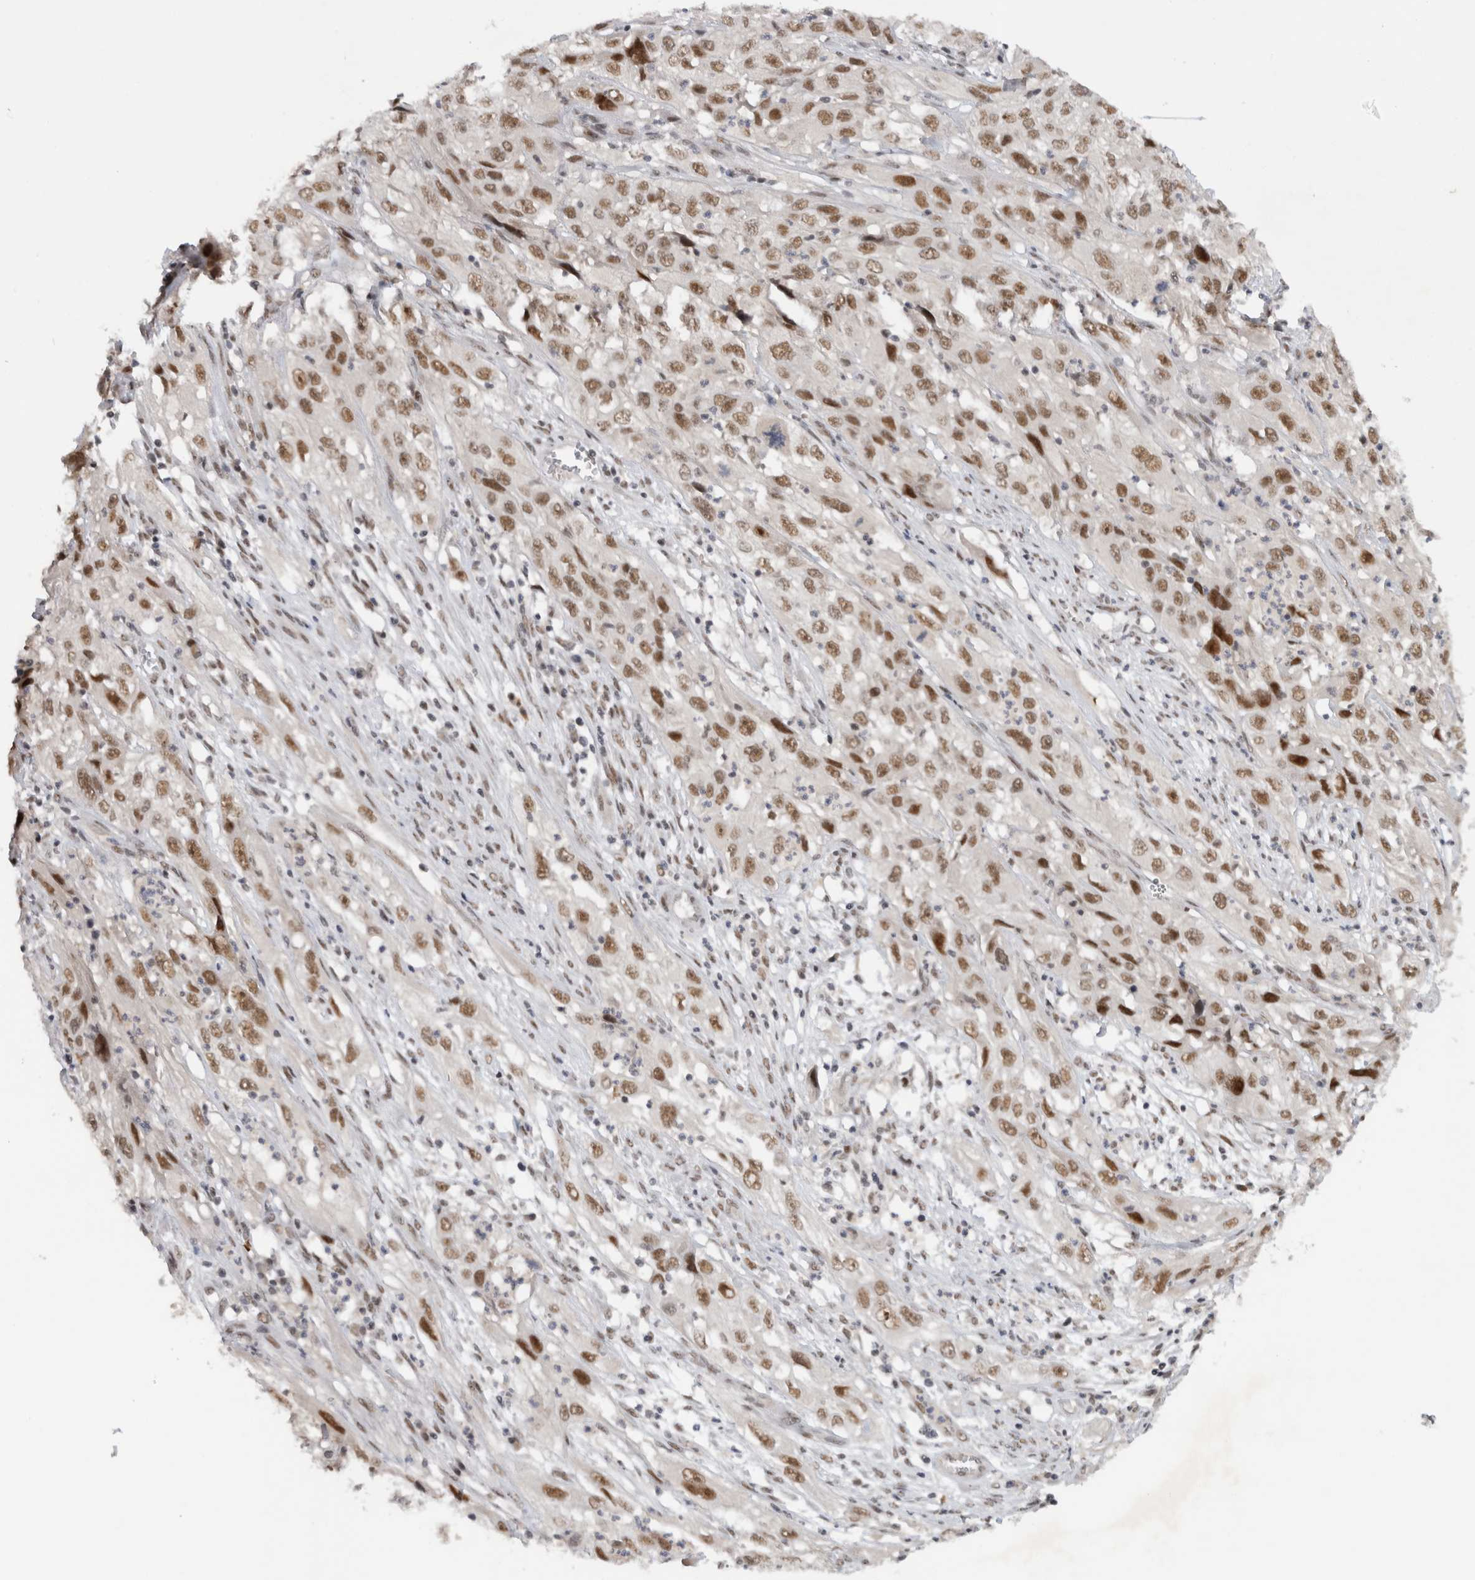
{"staining": {"intensity": "moderate", "quantity": ">75%", "location": "nuclear"}, "tissue": "cervical cancer", "cell_type": "Tumor cells", "image_type": "cancer", "snomed": [{"axis": "morphology", "description": "Squamous cell carcinoma, NOS"}, {"axis": "topography", "description": "Cervix"}], "caption": "Immunohistochemical staining of human cervical cancer shows medium levels of moderate nuclear protein positivity in about >75% of tumor cells. The staining was performed using DAB (3,3'-diaminobenzidine) to visualize the protein expression in brown, while the nuclei were stained in blue with hematoxylin (Magnification: 20x).", "gene": "HESX1", "patient": {"sex": "female", "age": 32}}